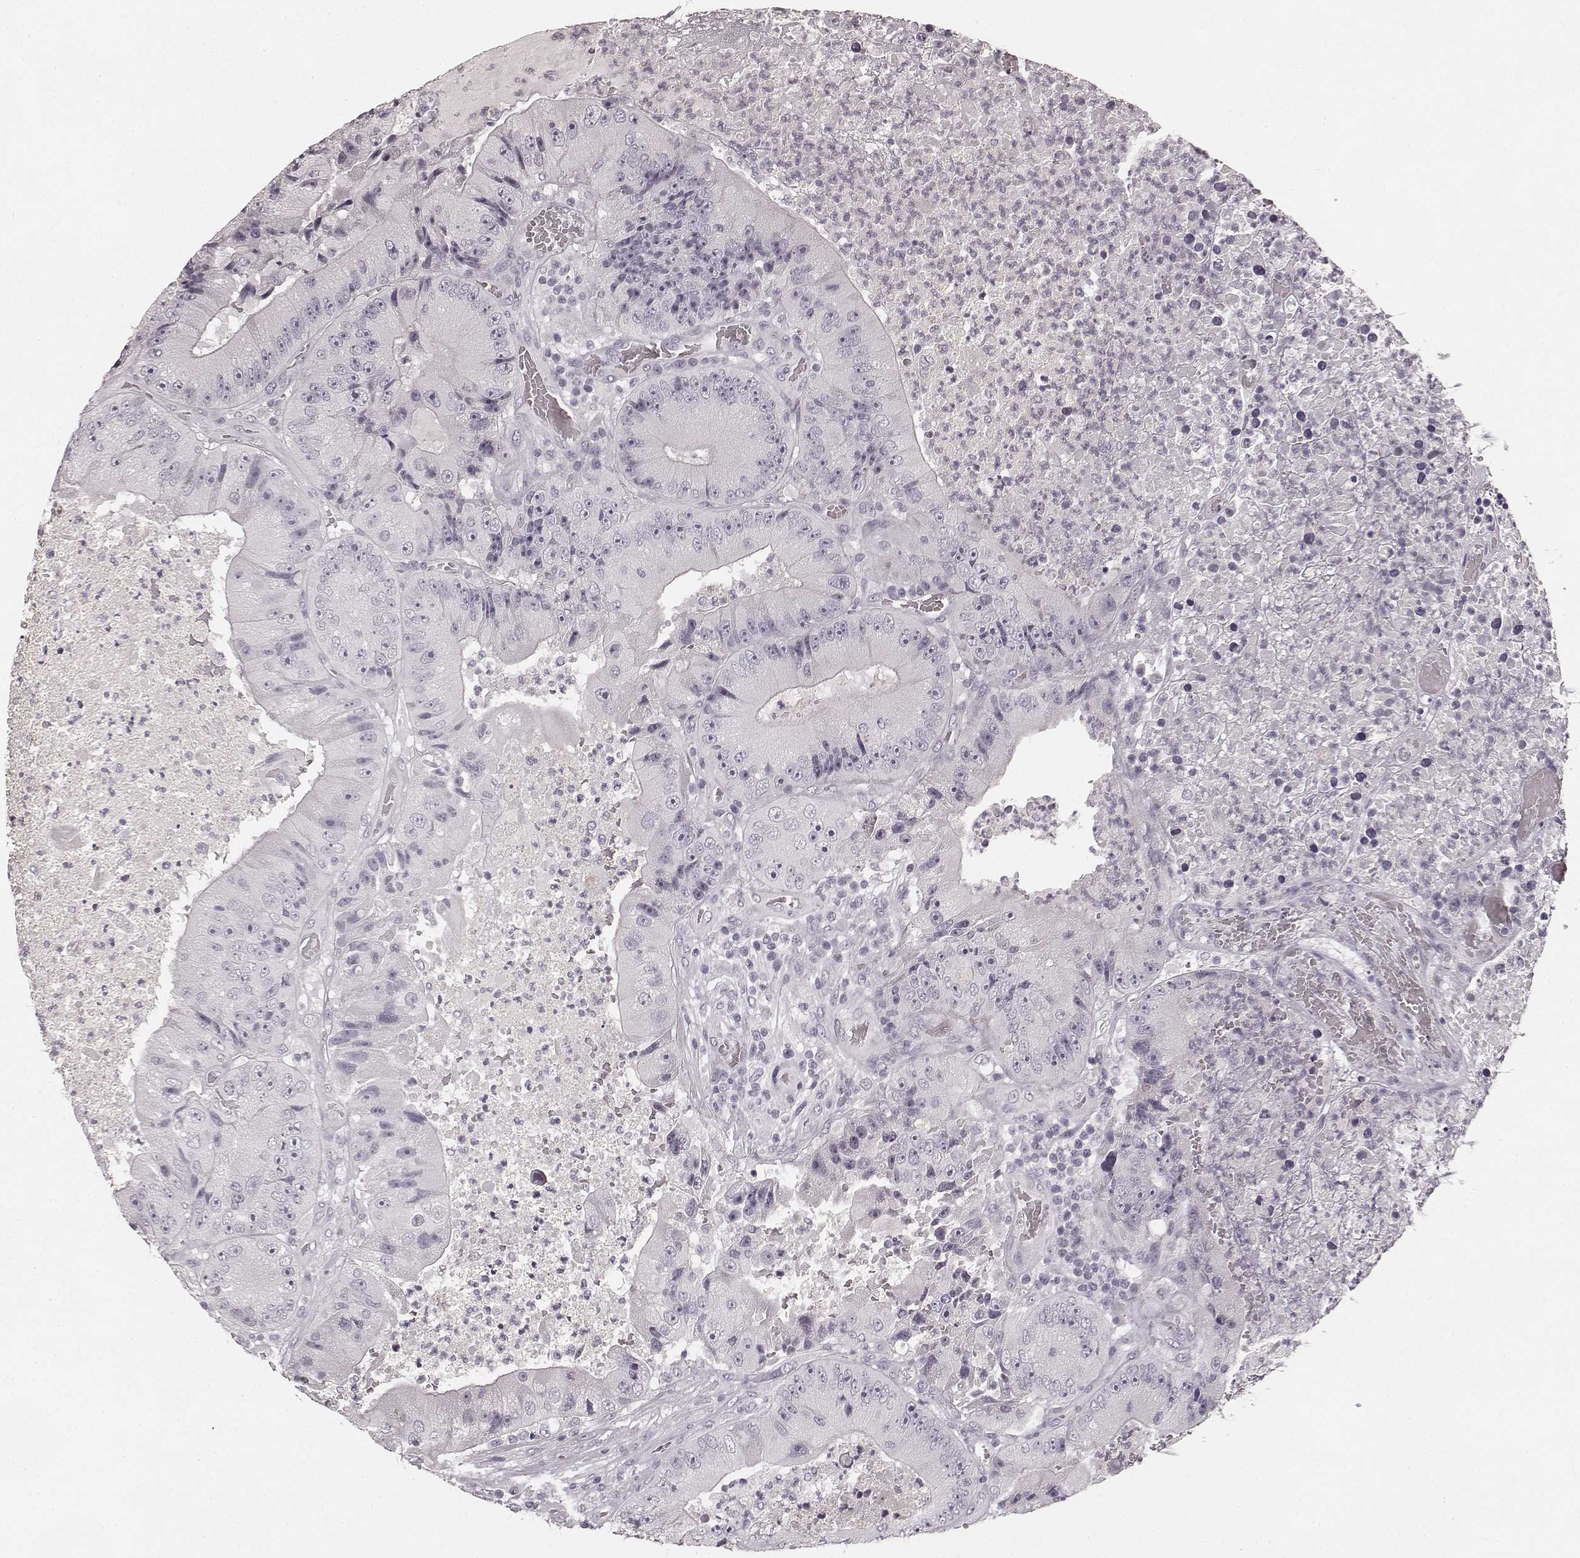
{"staining": {"intensity": "negative", "quantity": "none", "location": "none"}, "tissue": "colorectal cancer", "cell_type": "Tumor cells", "image_type": "cancer", "snomed": [{"axis": "morphology", "description": "Adenocarcinoma, NOS"}, {"axis": "topography", "description": "Colon"}], "caption": "Tumor cells show no significant protein staining in colorectal cancer.", "gene": "RIT2", "patient": {"sex": "female", "age": 86}}